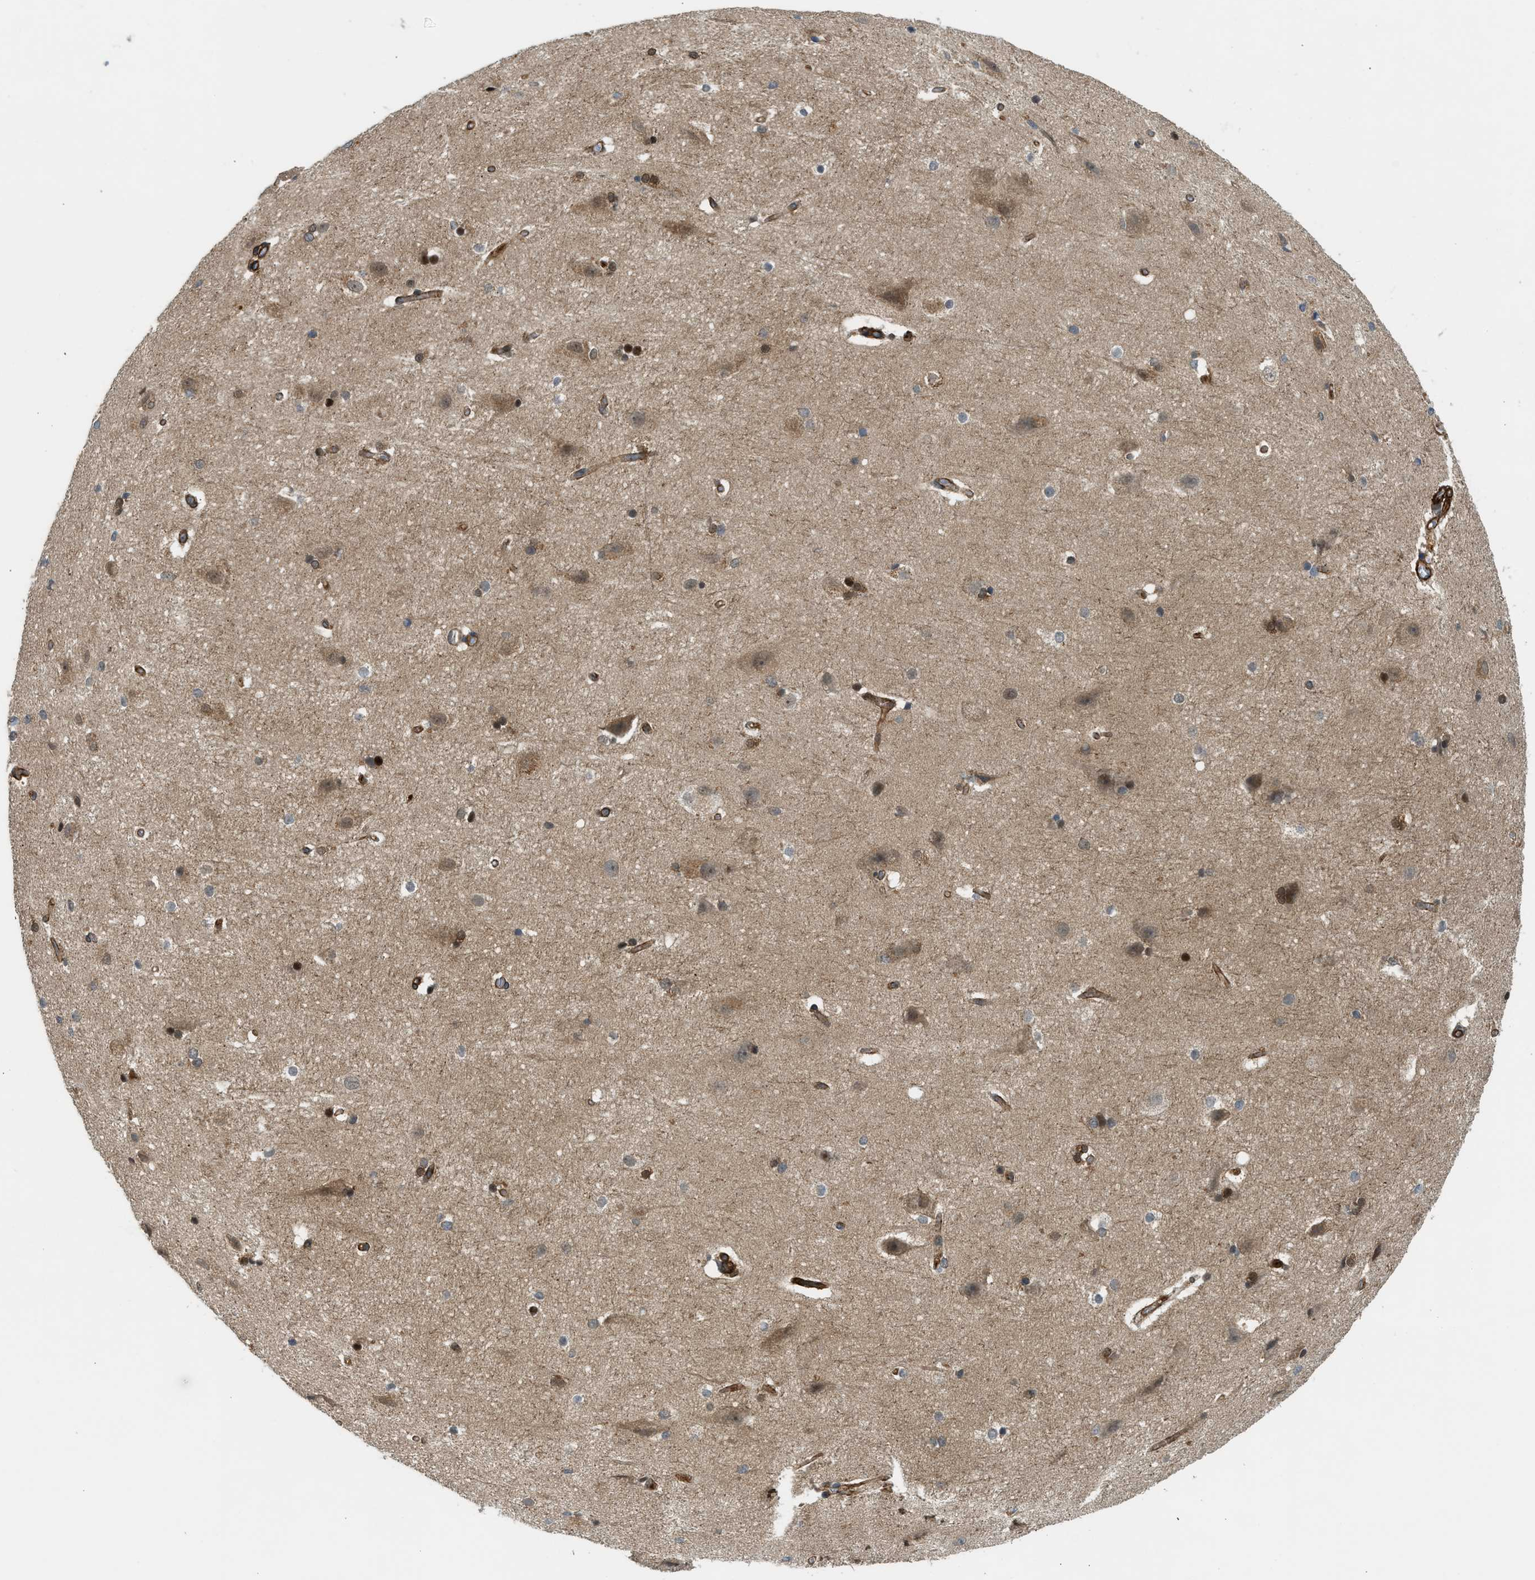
{"staining": {"intensity": "strong", "quantity": ">75%", "location": "cytoplasmic/membranous"}, "tissue": "cerebral cortex", "cell_type": "Endothelial cells", "image_type": "normal", "snomed": [{"axis": "morphology", "description": "Normal tissue, NOS"}, {"axis": "topography", "description": "Cerebral cortex"}, {"axis": "topography", "description": "Hippocampus"}], "caption": "Endothelial cells exhibit strong cytoplasmic/membranous positivity in about >75% of cells in normal cerebral cortex. (DAB IHC with brightfield microscopy, high magnification).", "gene": "EDNRA", "patient": {"sex": "female", "age": 19}}